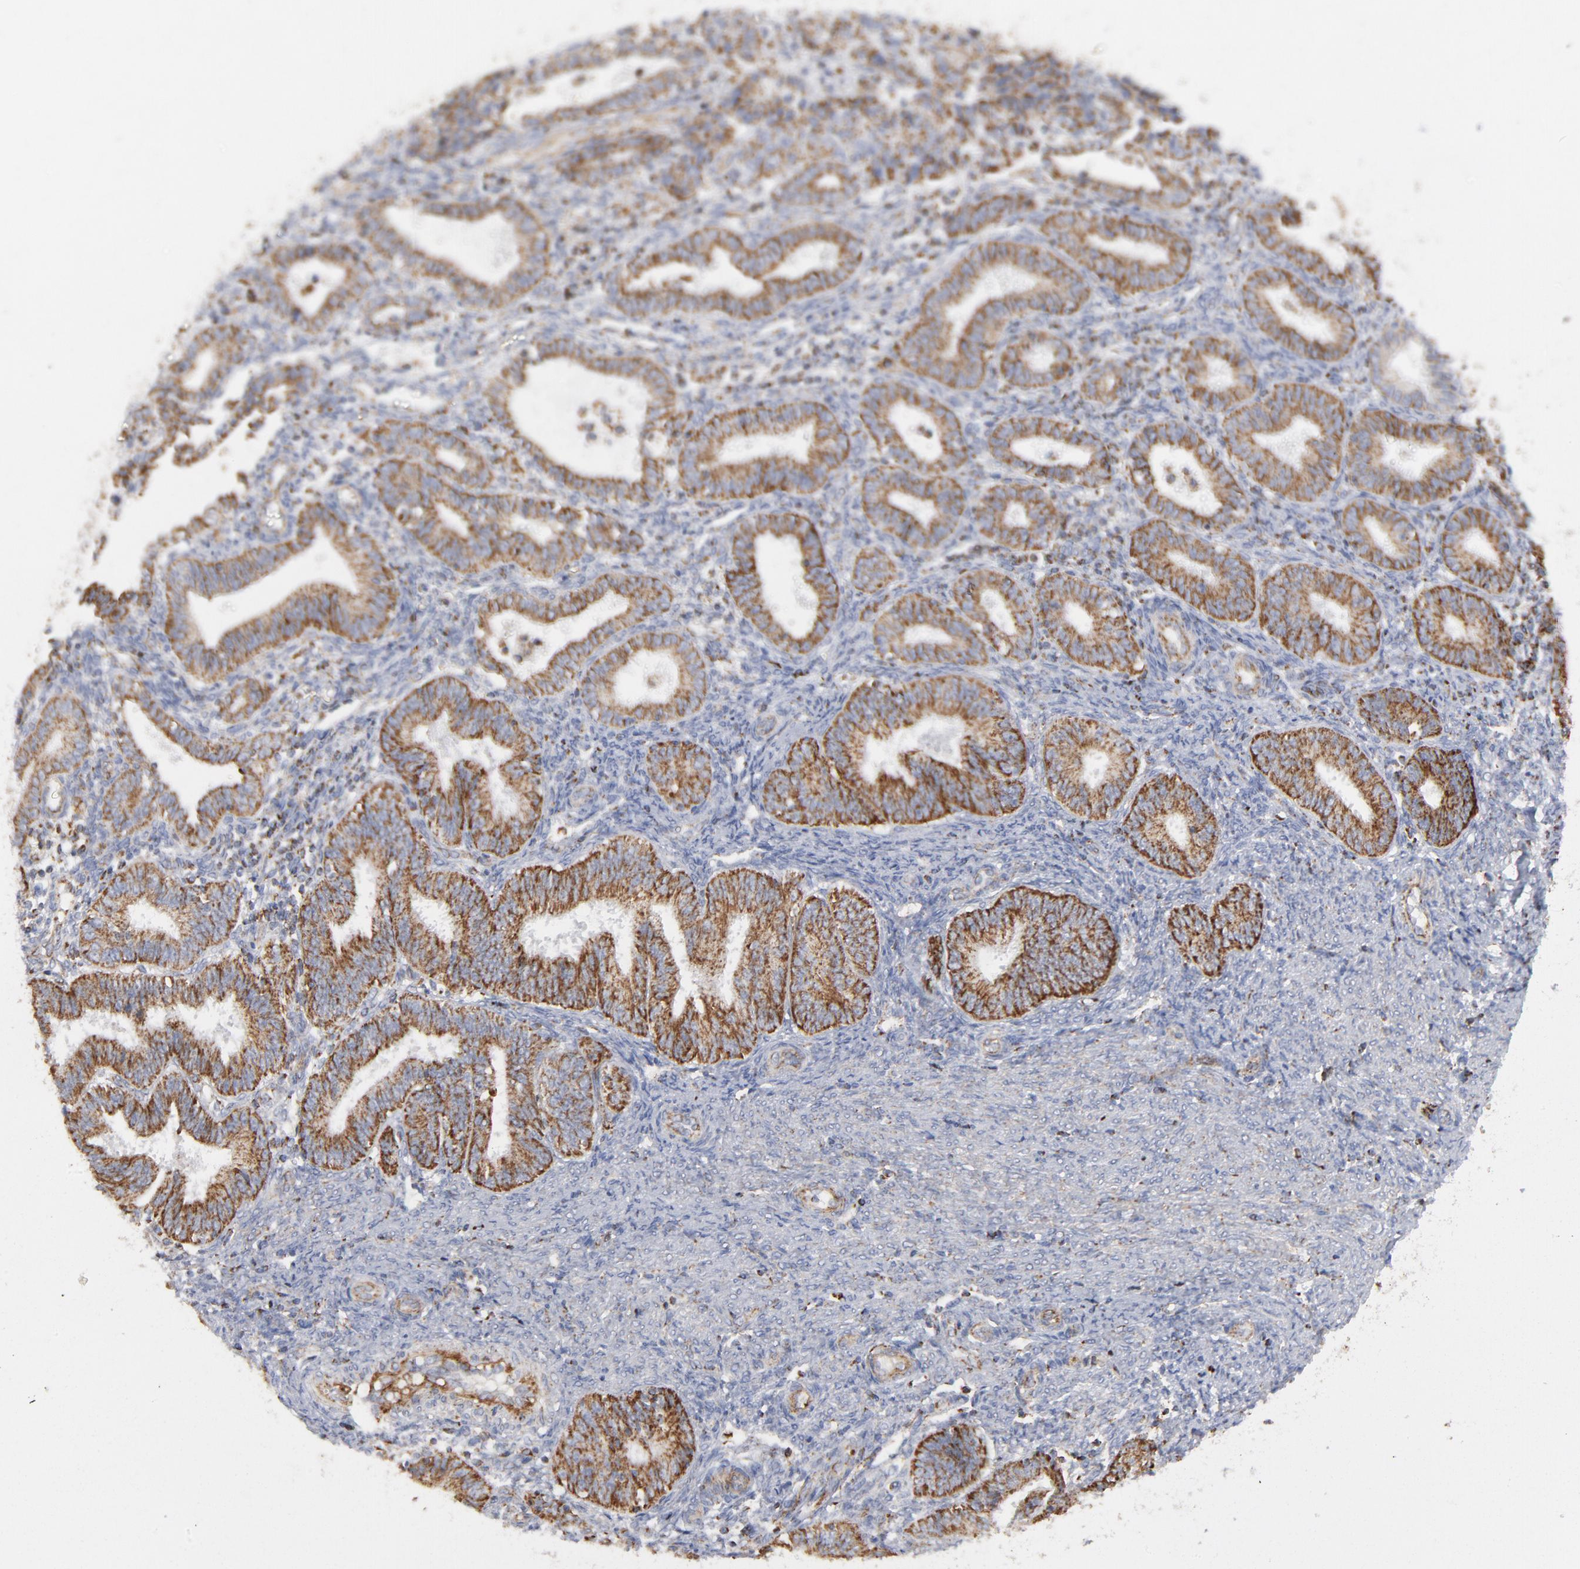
{"staining": {"intensity": "strong", "quantity": ">75%", "location": "cytoplasmic/membranous"}, "tissue": "endometrial cancer", "cell_type": "Tumor cells", "image_type": "cancer", "snomed": [{"axis": "morphology", "description": "Adenocarcinoma, NOS"}, {"axis": "topography", "description": "Endometrium"}], "caption": "Protein expression by immunohistochemistry shows strong cytoplasmic/membranous staining in approximately >75% of tumor cells in endometrial cancer.", "gene": "ASB3", "patient": {"sex": "female", "age": 42}}